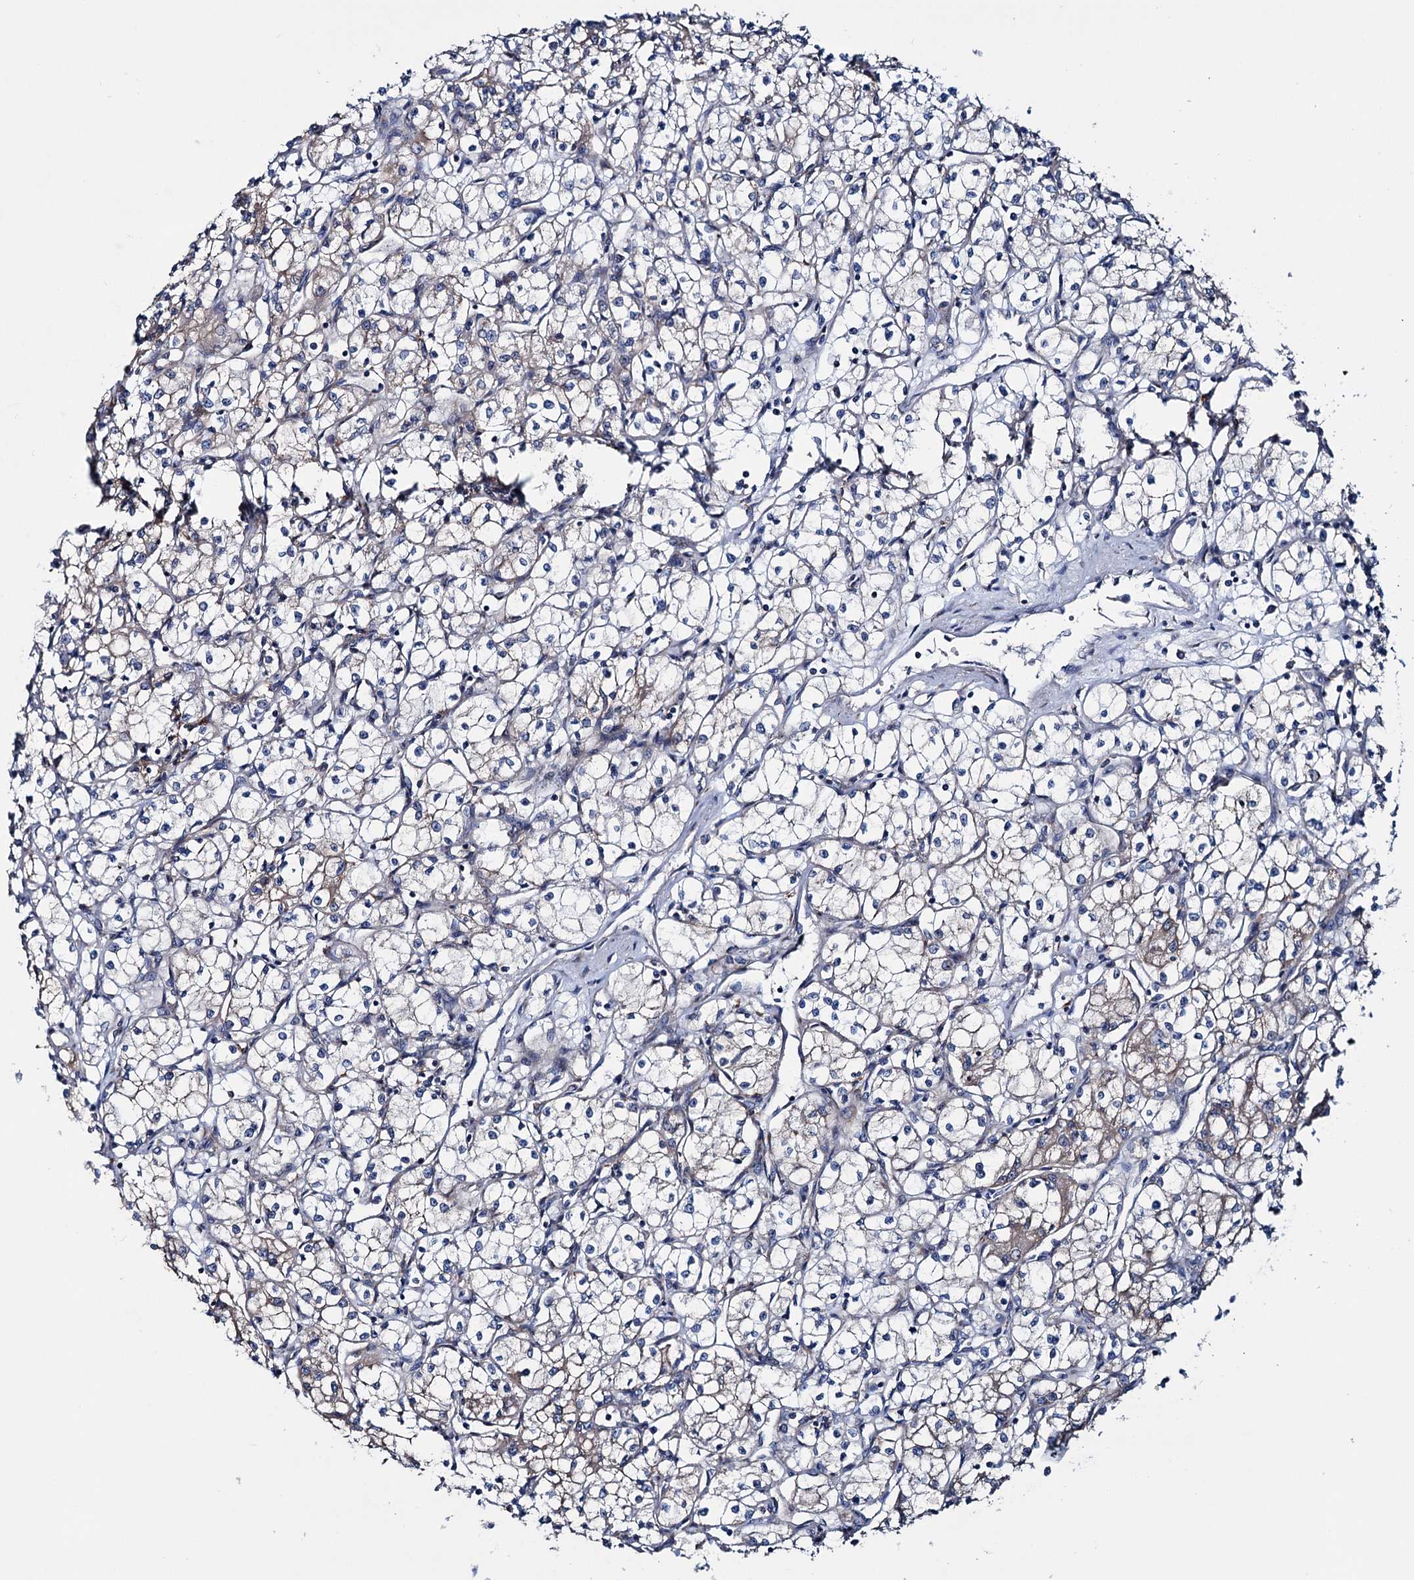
{"staining": {"intensity": "weak", "quantity": "<25%", "location": "cytoplasmic/membranous"}, "tissue": "renal cancer", "cell_type": "Tumor cells", "image_type": "cancer", "snomed": [{"axis": "morphology", "description": "Adenocarcinoma, NOS"}, {"axis": "topography", "description": "Kidney"}], "caption": "Immunohistochemical staining of renal cancer demonstrates no significant staining in tumor cells.", "gene": "EYA4", "patient": {"sex": "male", "age": 59}}